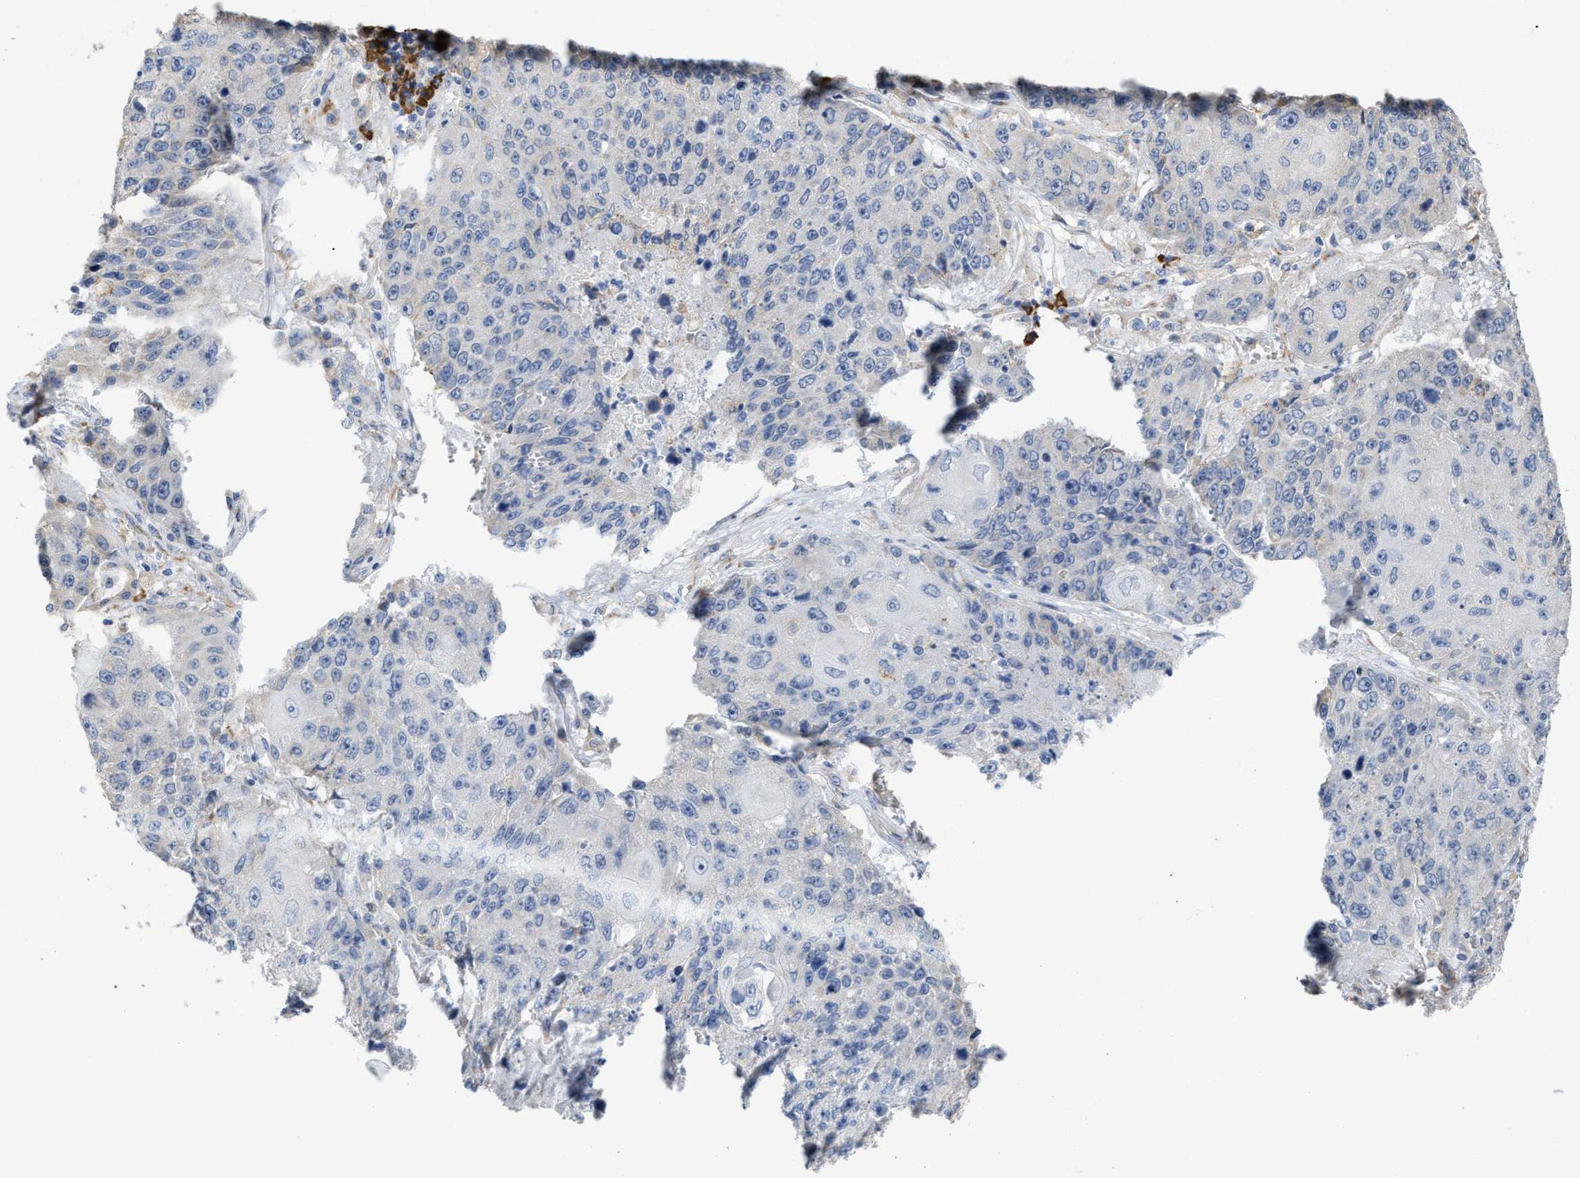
{"staining": {"intensity": "negative", "quantity": "none", "location": "none"}, "tissue": "lung cancer", "cell_type": "Tumor cells", "image_type": "cancer", "snomed": [{"axis": "morphology", "description": "Squamous cell carcinoma, NOS"}, {"axis": "topography", "description": "Lung"}], "caption": "Tumor cells show no significant staining in lung cancer (squamous cell carcinoma).", "gene": "RYR2", "patient": {"sex": "male", "age": 61}}